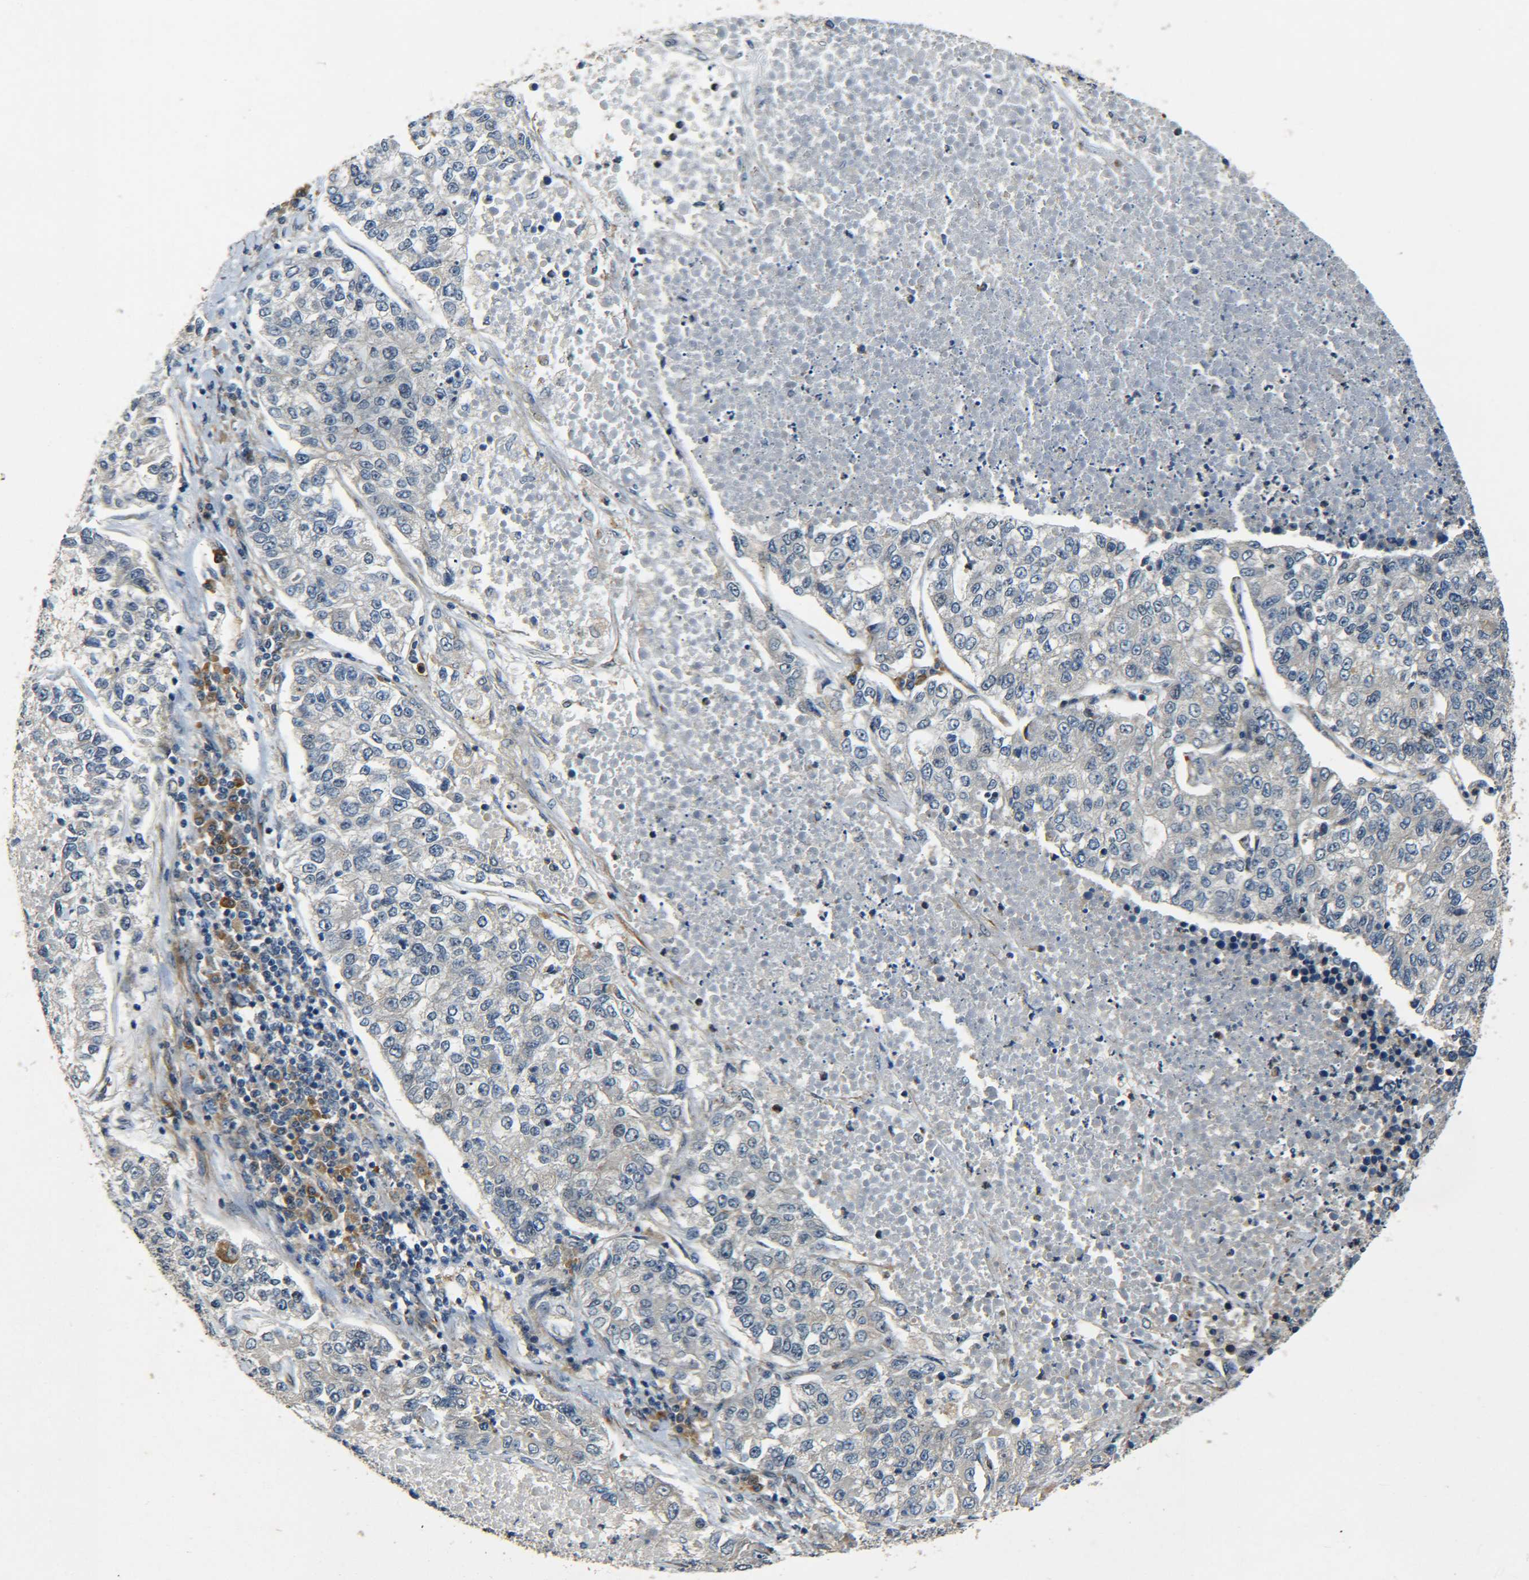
{"staining": {"intensity": "negative", "quantity": "none", "location": "none"}, "tissue": "lung cancer", "cell_type": "Tumor cells", "image_type": "cancer", "snomed": [{"axis": "morphology", "description": "Adenocarcinoma, NOS"}, {"axis": "topography", "description": "Lung"}], "caption": "A high-resolution photomicrograph shows IHC staining of adenocarcinoma (lung), which displays no significant staining in tumor cells. (DAB IHC visualized using brightfield microscopy, high magnification).", "gene": "MEIS1", "patient": {"sex": "male", "age": 49}}